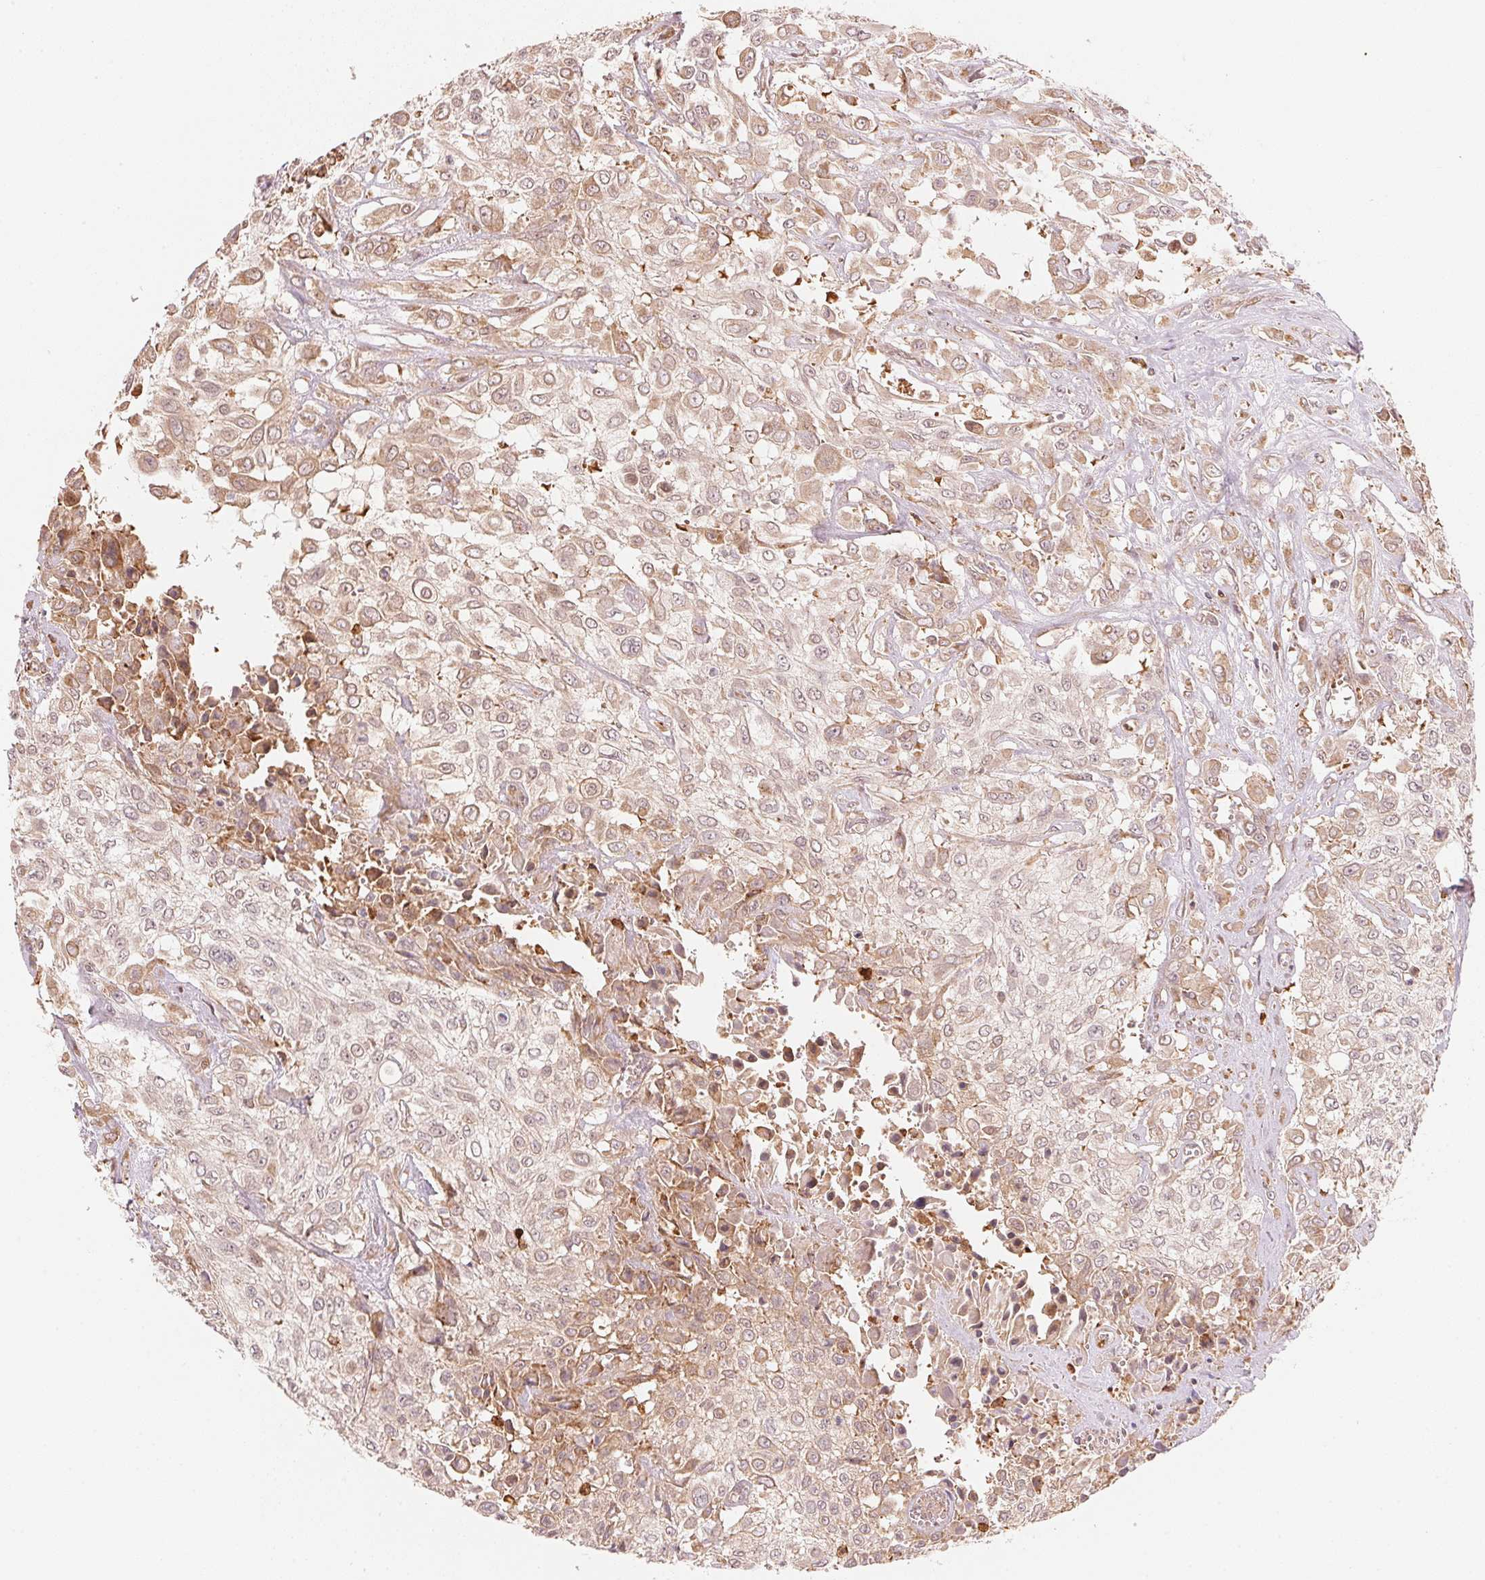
{"staining": {"intensity": "weak", "quantity": "25%-75%", "location": "cytoplasmic/membranous"}, "tissue": "urothelial cancer", "cell_type": "Tumor cells", "image_type": "cancer", "snomed": [{"axis": "morphology", "description": "Urothelial carcinoma, High grade"}, {"axis": "topography", "description": "Urinary bladder"}], "caption": "A high-resolution photomicrograph shows IHC staining of urothelial carcinoma (high-grade), which displays weak cytoplasmic/membranous positivity in approximately 25%-75% of tumor cells. Immunohistochemistry (ihc) stains the protein of interest in brown and the nuclei are stained blue.", "gene": "PRKN", "patient": {"sex": "male", "age": 57}}